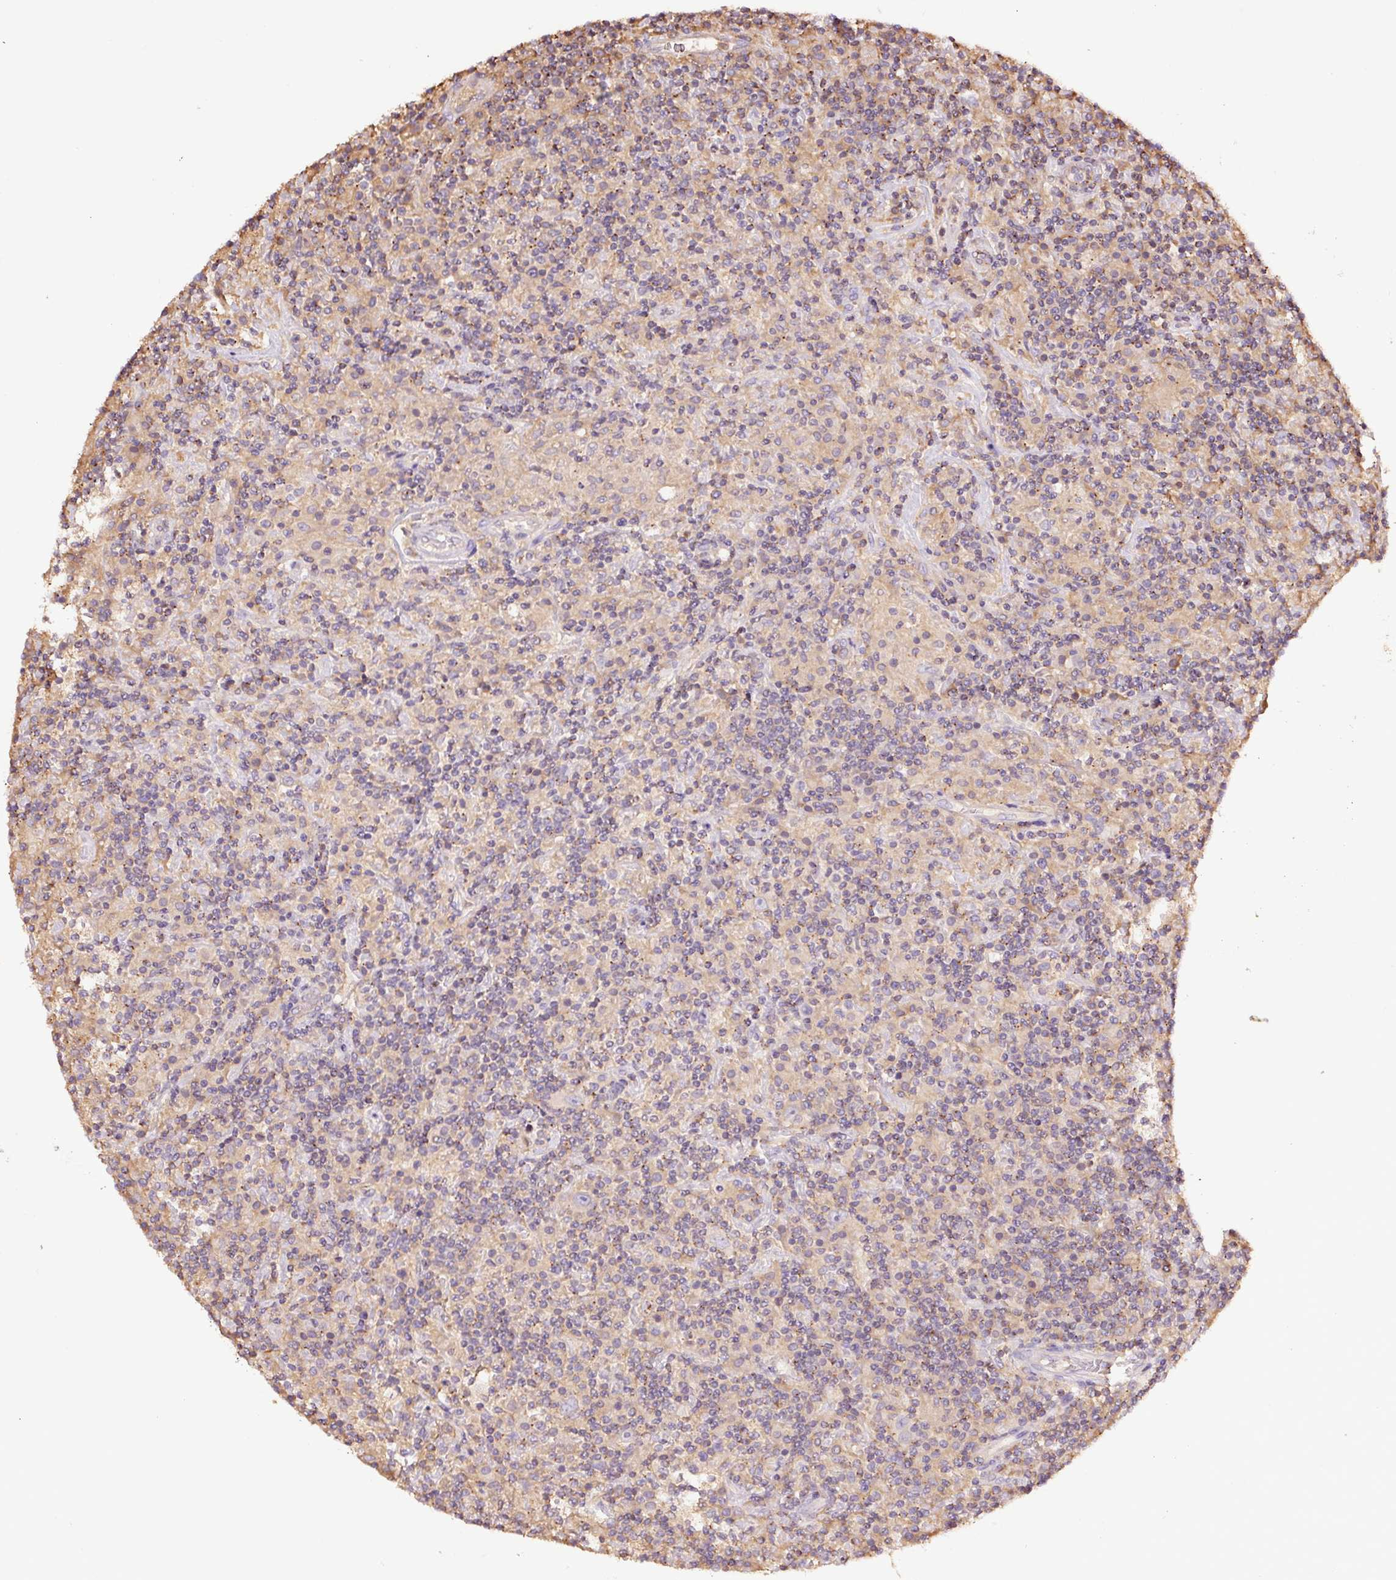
{"staining": {"intensity": "negative", "quantity": "none", "location": "none"}, "tissue": "lymphoma", "cell_type": "Tumor cells", "image_type": "cancer", "snomed": [{"axis": "morphology", "description": "Hodgkin's disease, NOS"}, {"axis": "topography", "description": "Lymph node"}], "caption": "Lymphoma was stained to show a protein in brown. There is no significant positivity in tumor cells.", "gene": "METAP1", "patient": {"sex": "male", "age": 70}}